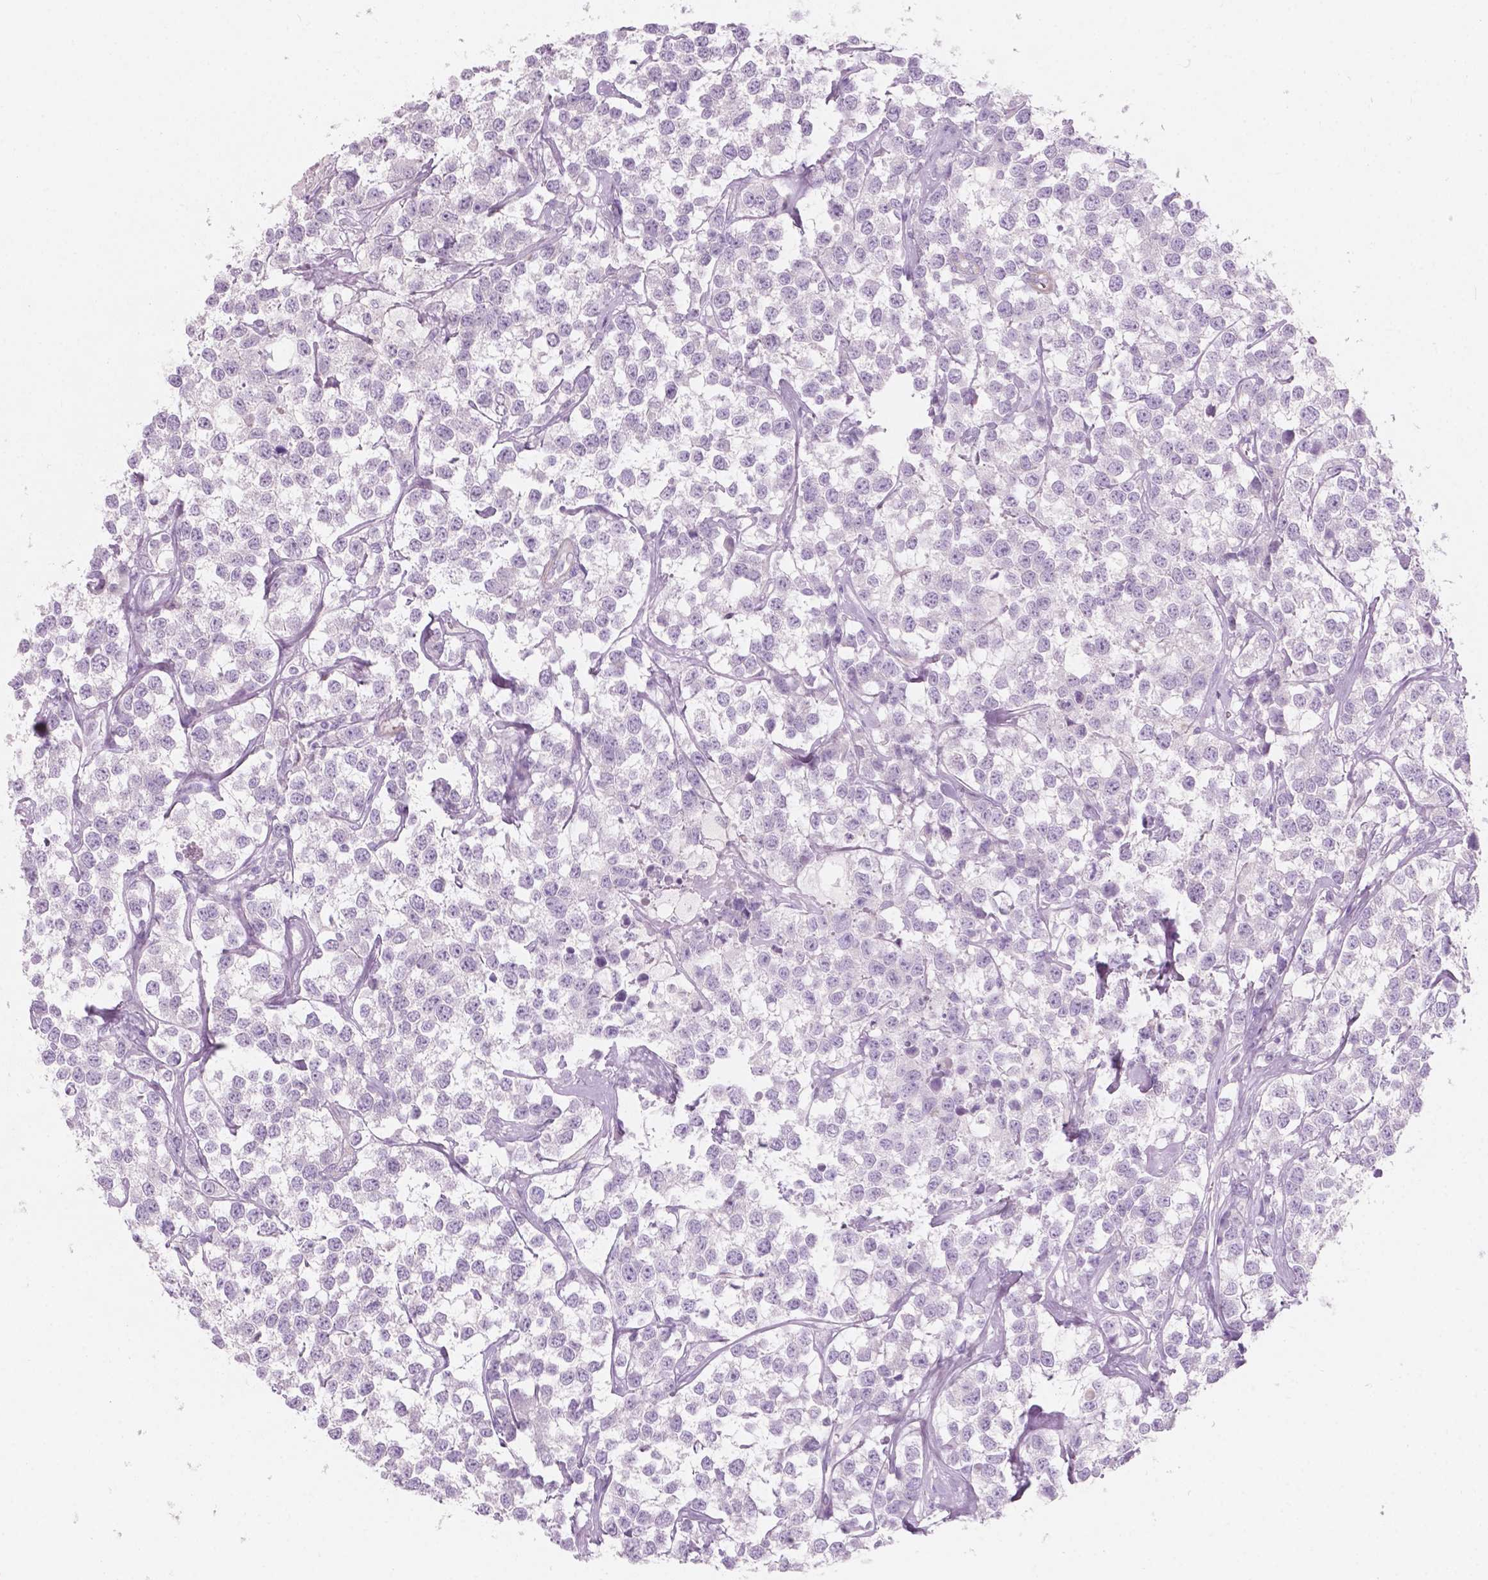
{"staining": {"intensity": "negative", "quantity": "none", "location": "none"}, "tissue": "testis cancer", "cell_type": "Tumor cells", "image_type": "cancer", "snomed": [{"axis": "morphology", "description": "Seminoma, NOS"}, {"axis": "topography", "description": "Testis"}], "caption": "Immunohistochemistry (IHC) image of human seminoma (testis) stained for a protein (brown), which demonstrates no staining in tumor cells. The staining was performed using DAB to visualize the protein expression in brown, while the nuclei were stained in blue with hematoxylin (Magnification: 20x).", "gene": "AWAT1", "patient": {"sex": "male", "age": 59}}